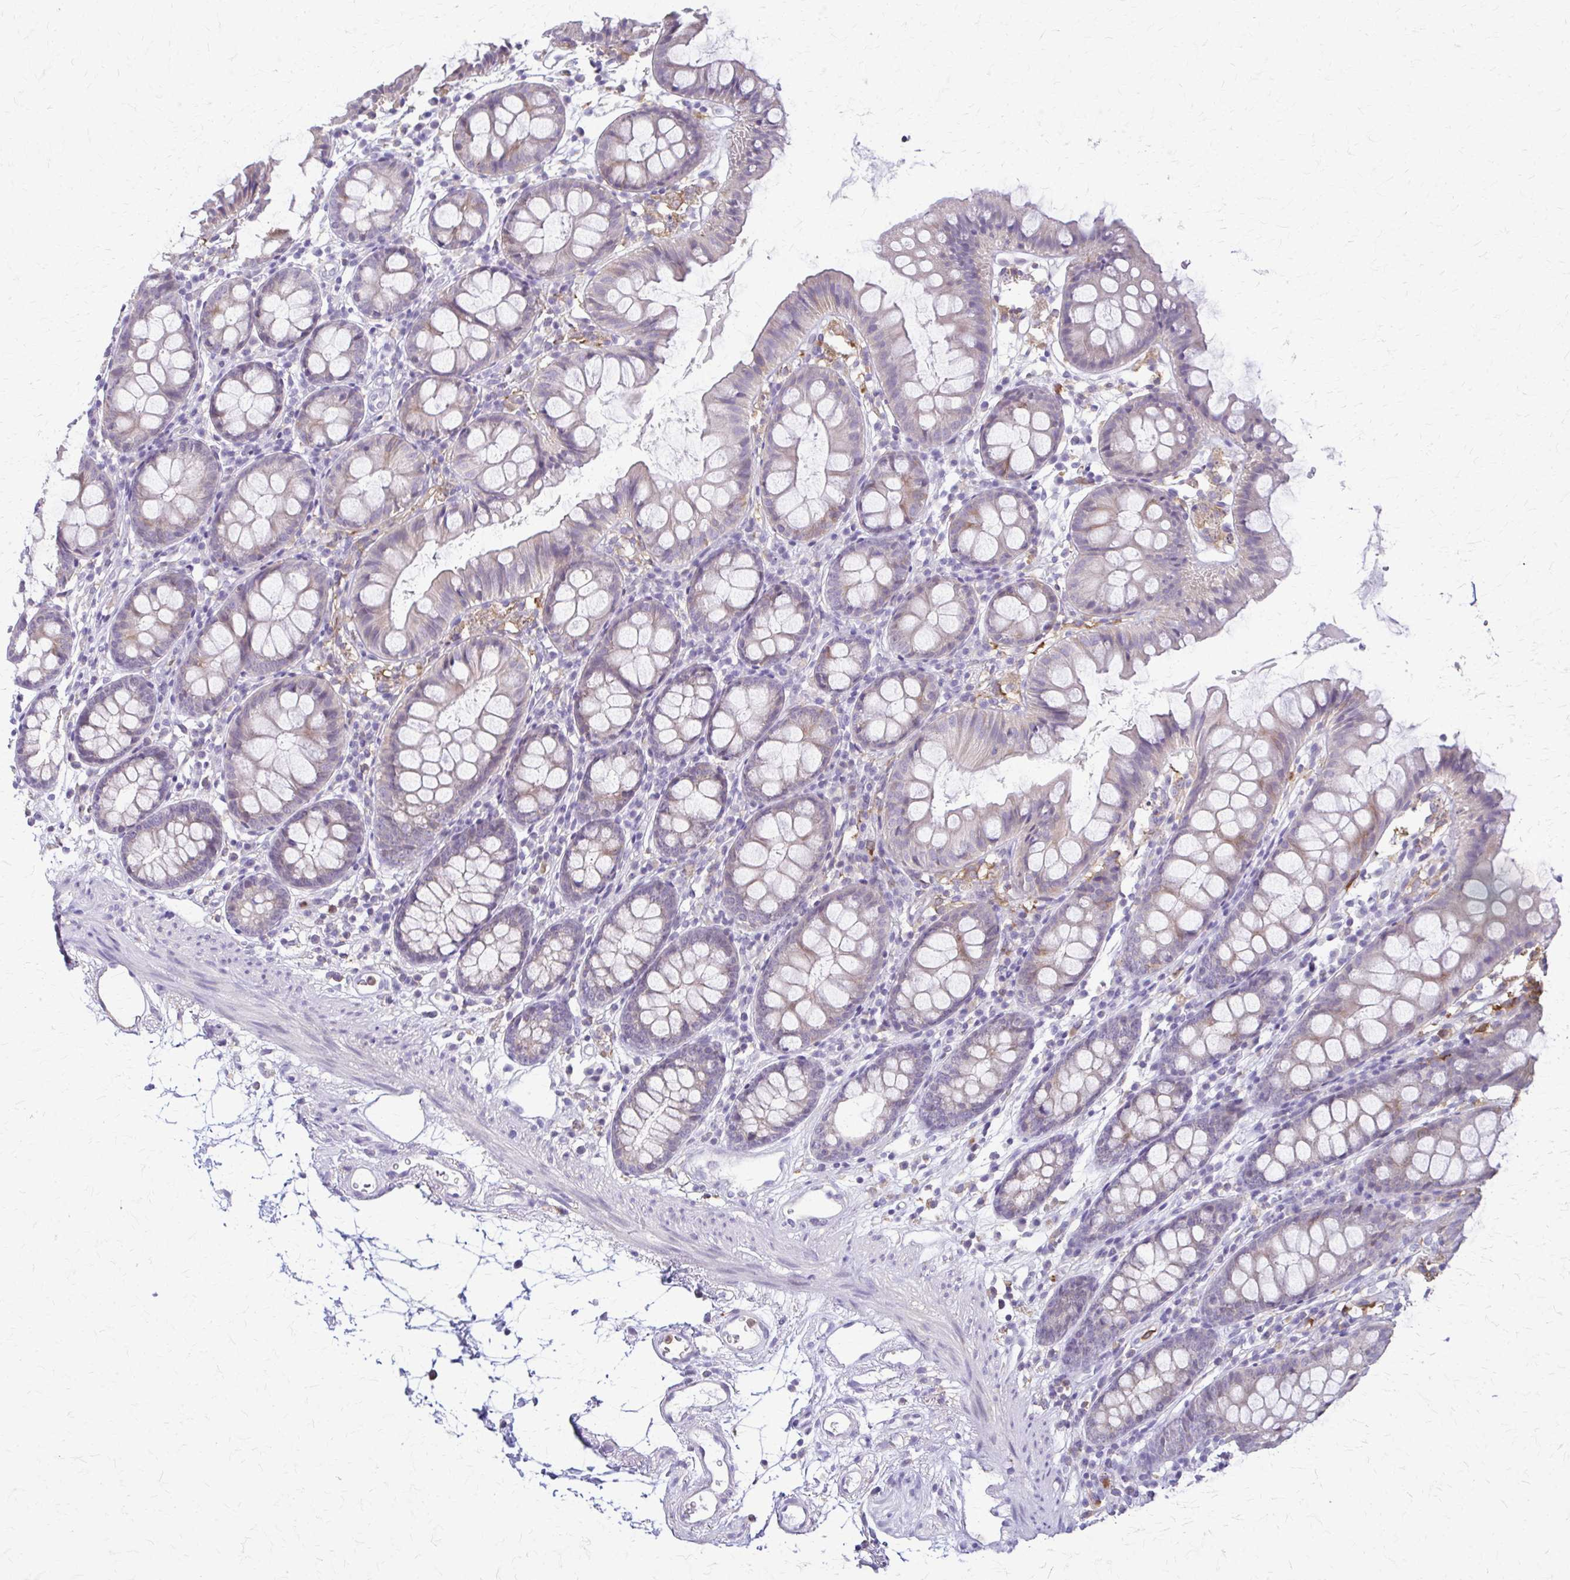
{"staining": {"intensity": "negative", "quantity": "none", "location": "none"}, "tissue": "colon", "cell_type": "Endothelial cells", "image_type": "normal", "snomed": [{"axis": "morphology", "description": "Normal tissue, NOS"}, {"axis": "topography", "description": "Colon"}], "caption": "An IHC histopathology image of benign colon is shown. There is no staining in endothelial cells of colon.", "gene": "PIK3AP1", "patient": {"sex": "female", "age": 84}}